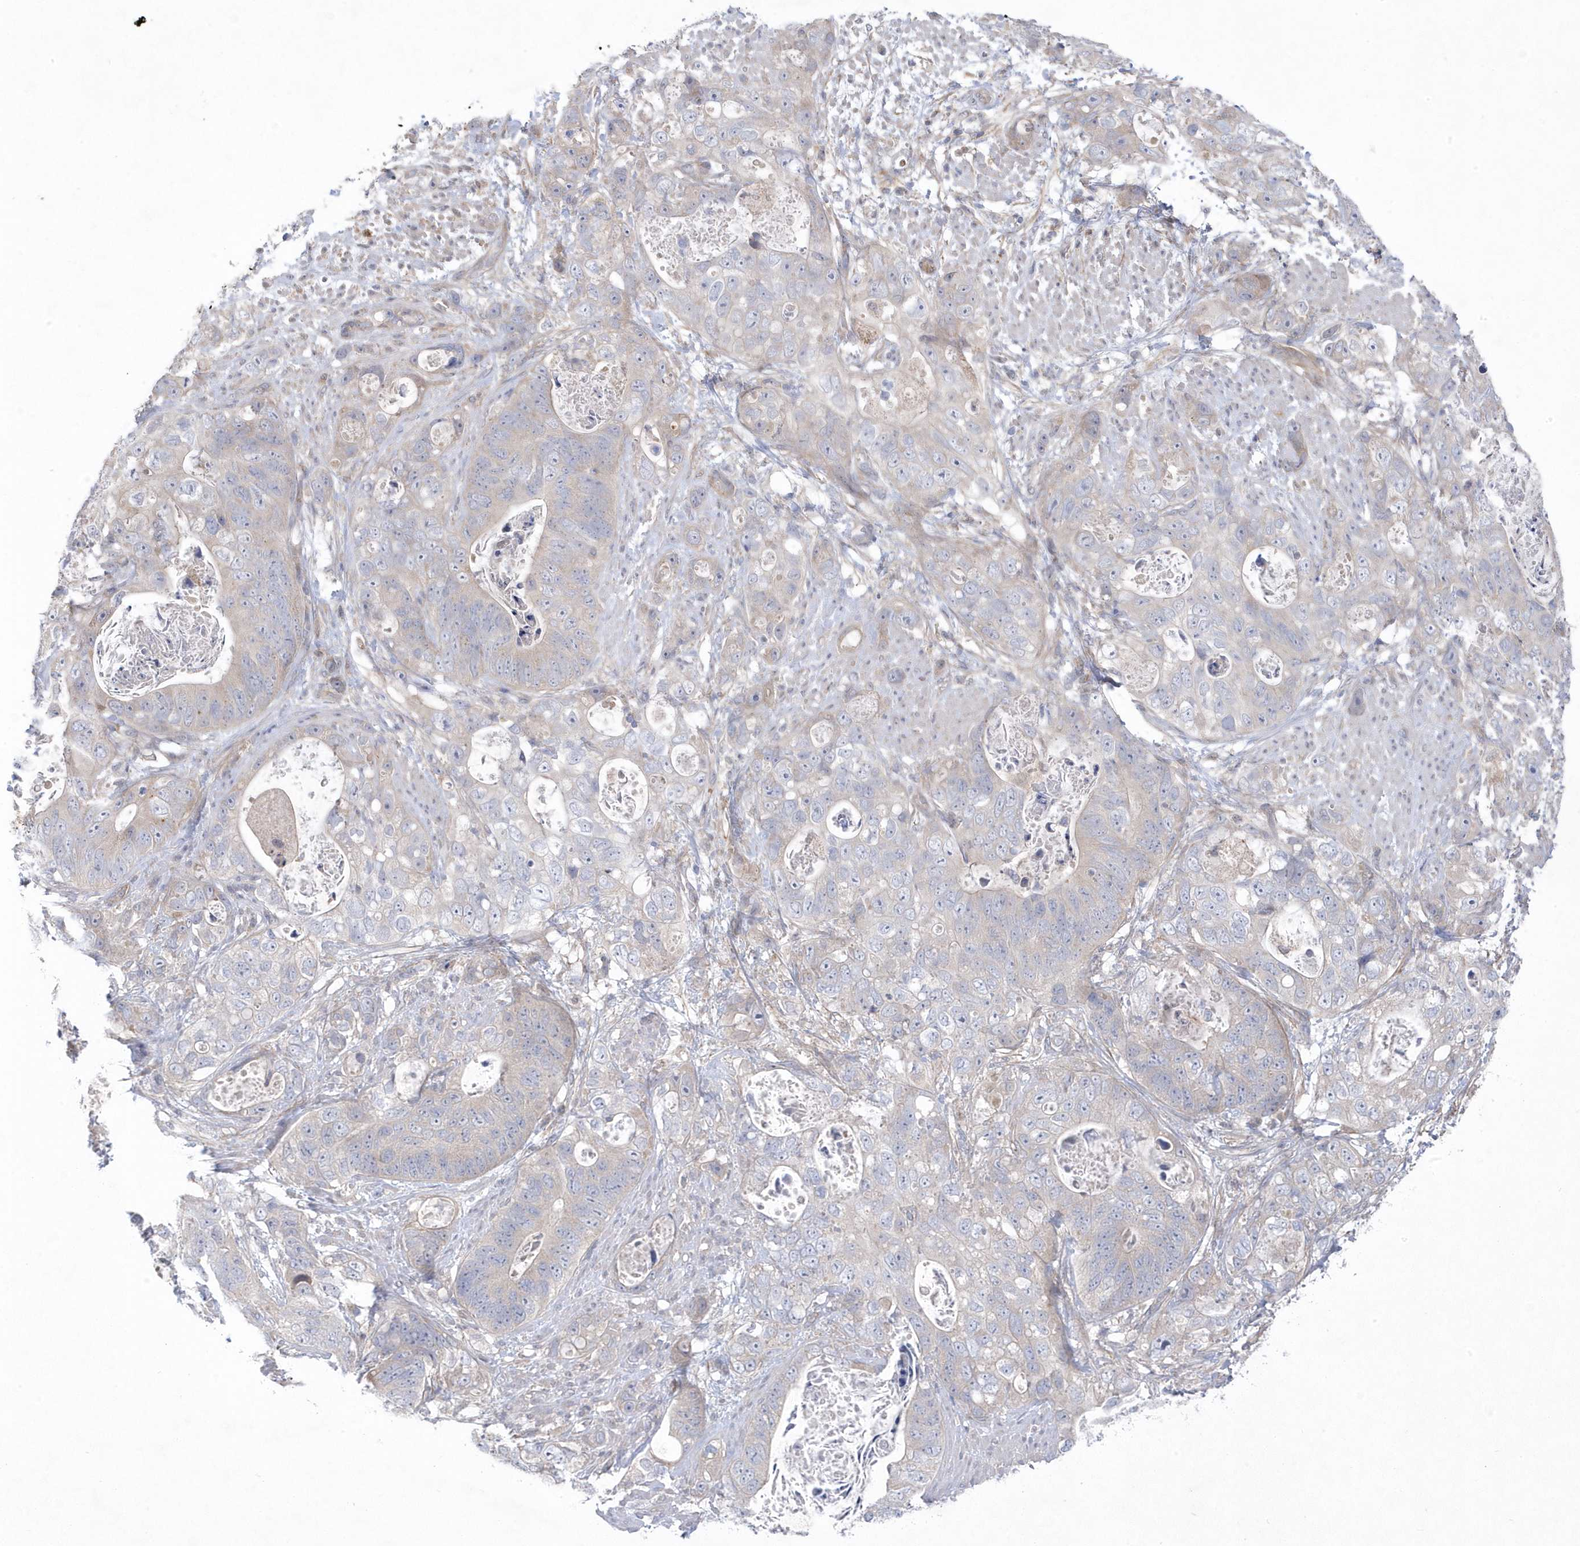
{"staining": {"intensity": "negative", "quantity": "none", "location": "none"}, "tissue": "stomach cancer", "cell_type": "Tumor cells", "image_type": "cancer", "snomed": [{"axis": "morphology", "description": "Adenocarcinoma, NOS"}, {"axis": "topography", "description": "Stomach"}], "caption": "High power microscopy histopathology image of an IHC photomicrograph of adenocarcinoma (stomach), revealing no significant expression in tumor cells.", "gene": "ANAPC1", "patient": {"sex": "female", "age": 89}}